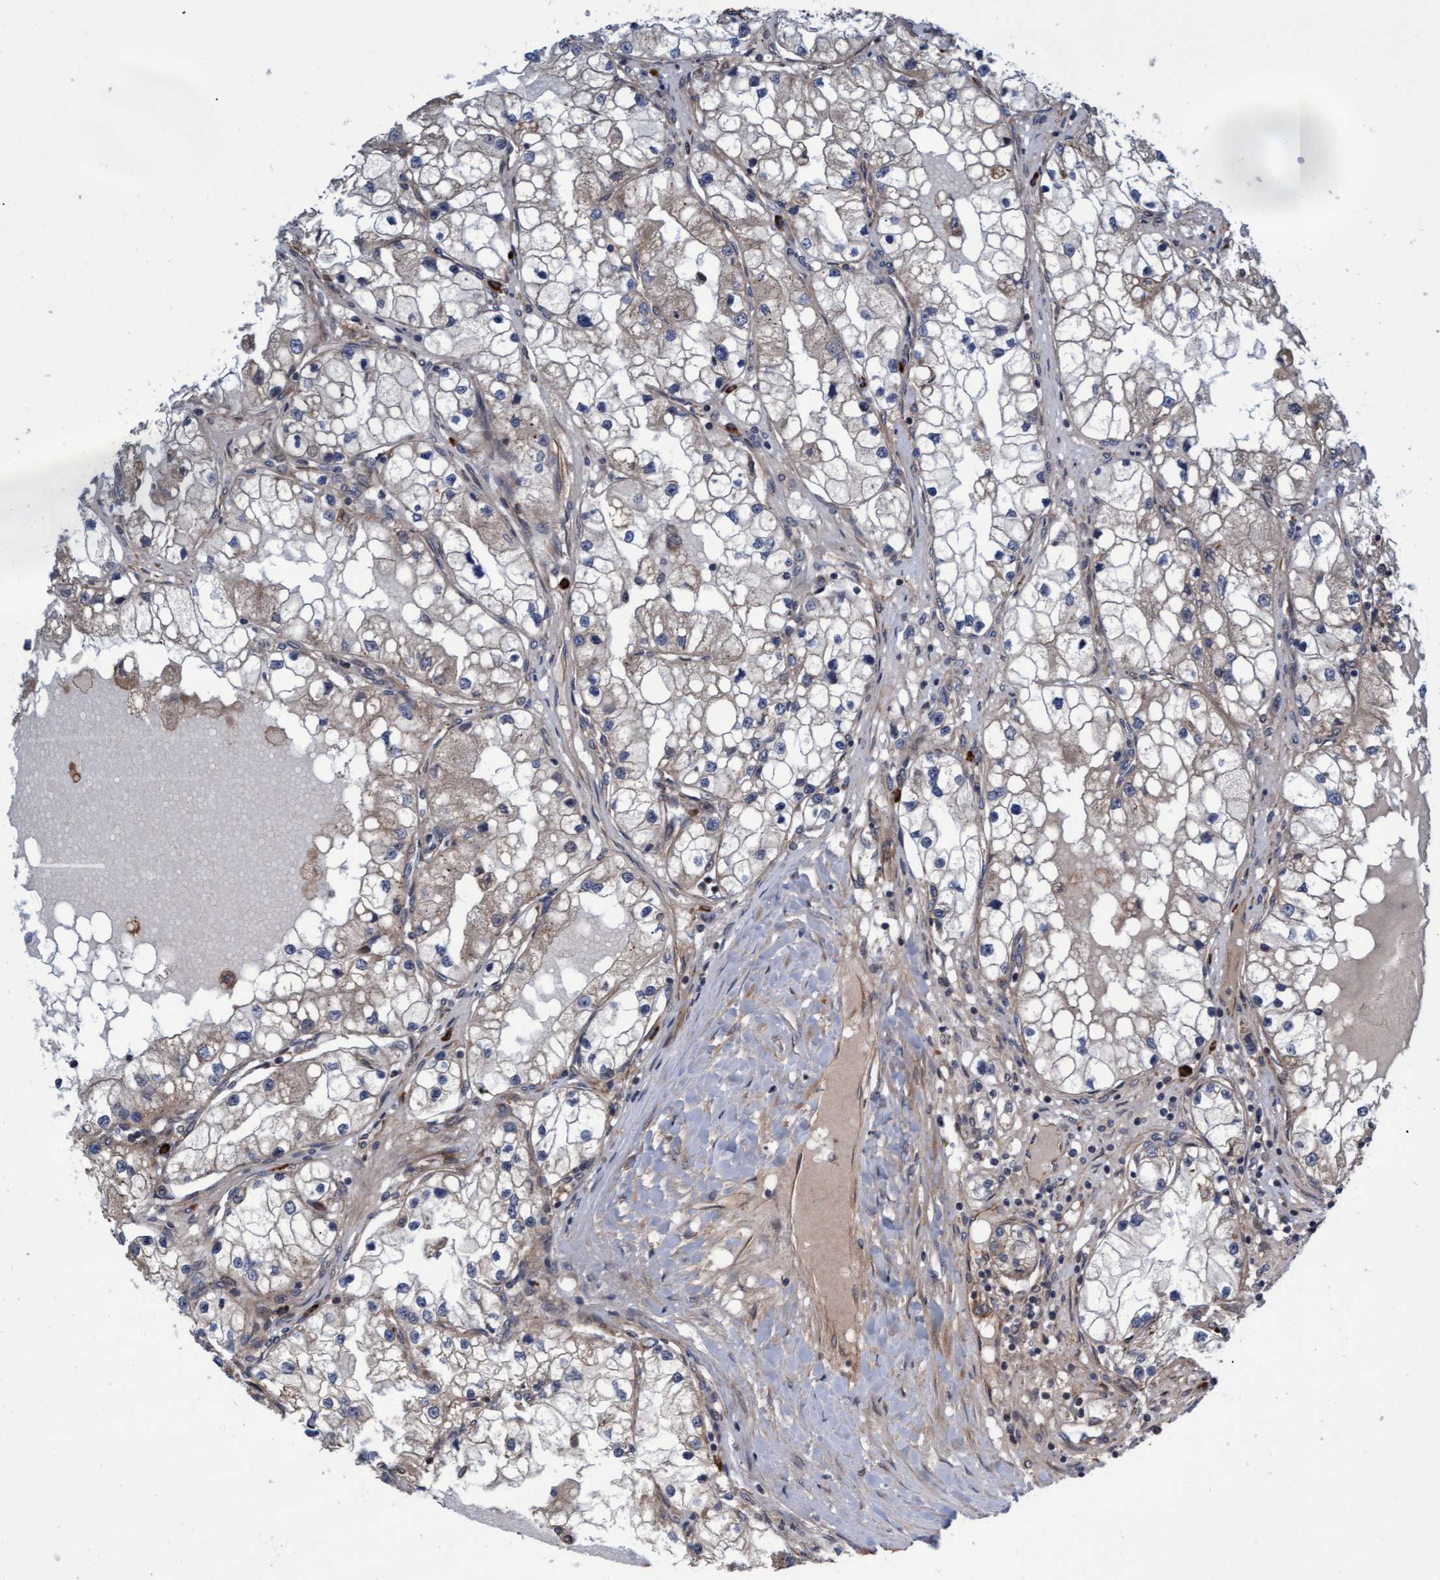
{"staining": {"intensity": "weak", "quantity": "<25%", "location": "cytoplasmic/membranous"}, "tissue": "renal cancer", "cell_type": "Tumor cells", "image_type": "cancer", "snomed": [{"axis": "morphology", "description": "Adenocarcinoma, NOS"}, {"axis": "topography", "description": "Kidney"}], "caption": "Human adenocarcinoma (renal) stained for a protein using immunohistochemistry reveals no staining in tumor cells.", "gene": "TNFRSF10B", "patient": {"sex": "male", "age": 68}}